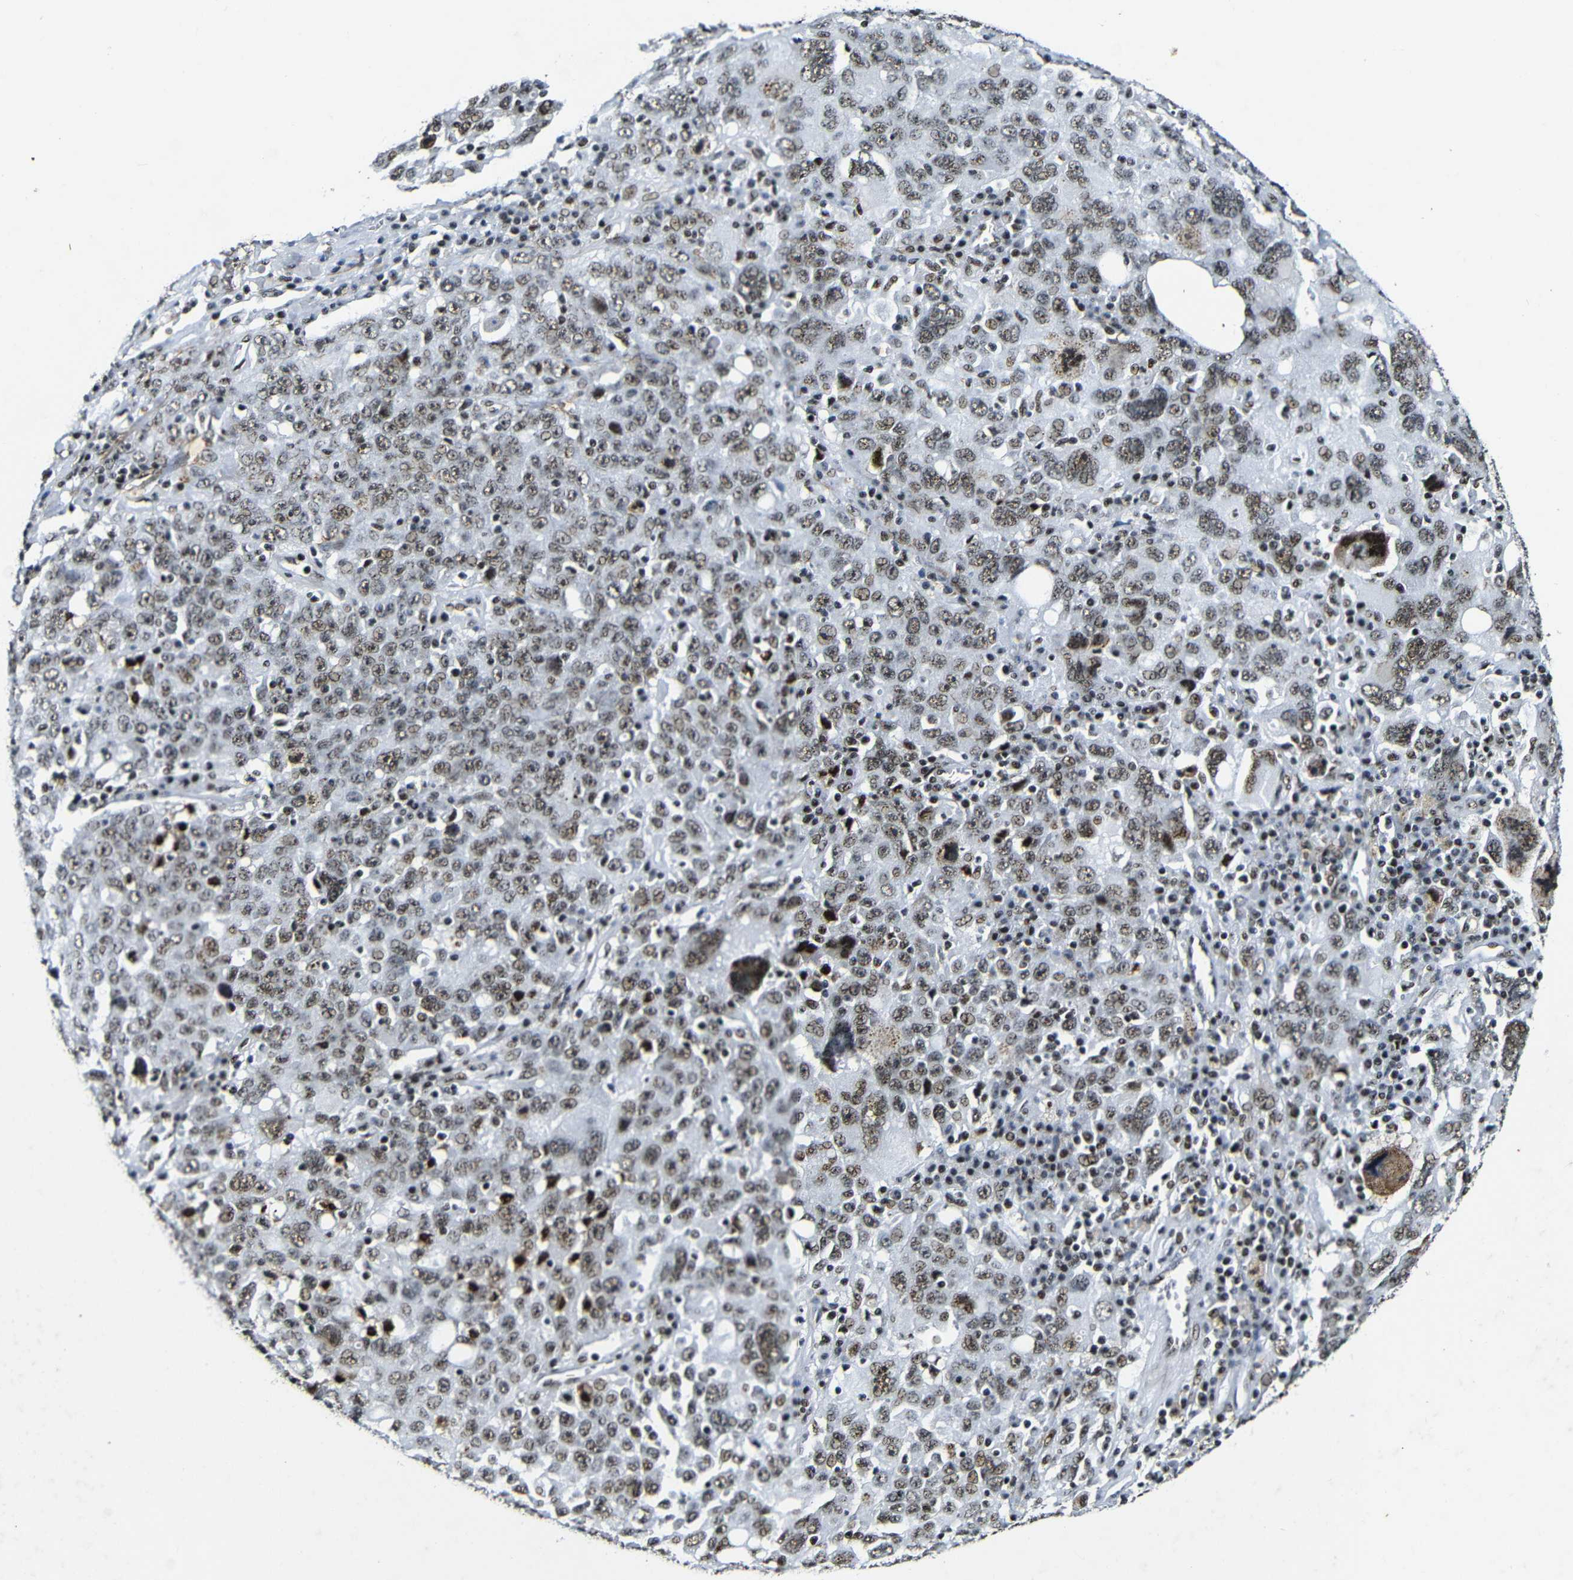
{"staining": {"intensity": "moderate", "quantity": ">75%", "location": "nuclear"}, "tissue": "ovarian cancer", "cell_type": "Tumor cells", "image_type": "cancer", "snomed": [{"axis": "morphology", "description": "Carcinoma, endometroid"}, {"axis": "topography", "description": "Ovary"}], "caption": "An IHC histopathology image of tumor tissue is shown. Protein staining in brown shows moderate nuclear positivity in ovarian cancer (endometroid carcinoma) within tumor cells. (IHC, brightfield microscopy, high magnification).", "gene": "SRSF1", "patient": {"sex": "female", "age": 62}}